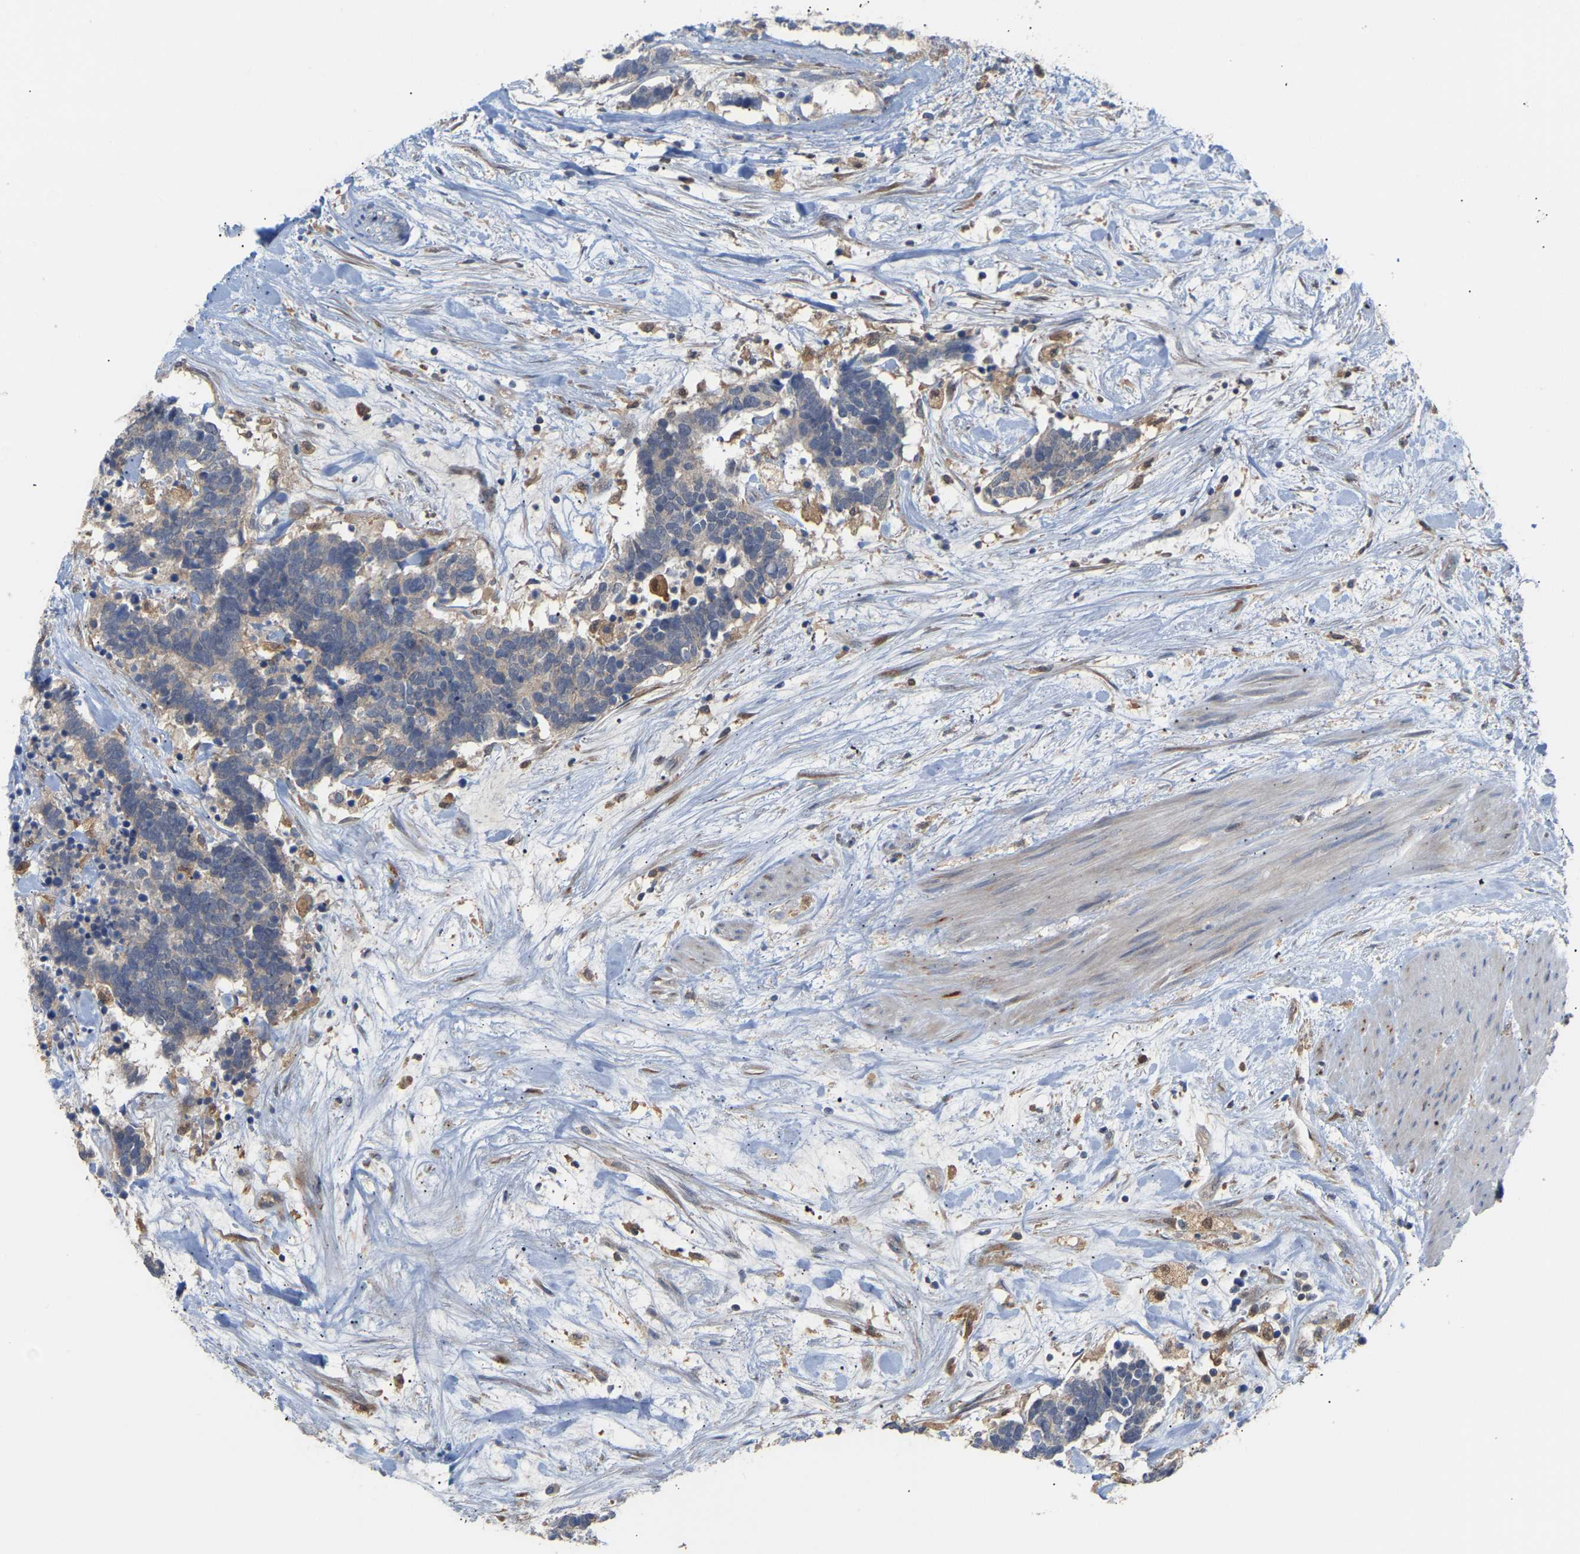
{"staining": {"intensity": "negative", "quantity": "none", "location": "none"}, "tissue": "carcinoid", "cell_type": "Tumor cells", "image_type": "cancer", "snomed": [{"axis": "morphology", "description": "Carcinoma, NOS"}, {"axis": "morphology", "description": "Carcinoid, malignant, NOS"}, {"axis": "topography", "description": "Urinary bladder"}], "caption": "Photomicrograph shows no protein positivity in tumor cells of carcinoid tissue.", "gene": "TPMT", "patient": {"sex": "male", "age": 57}}